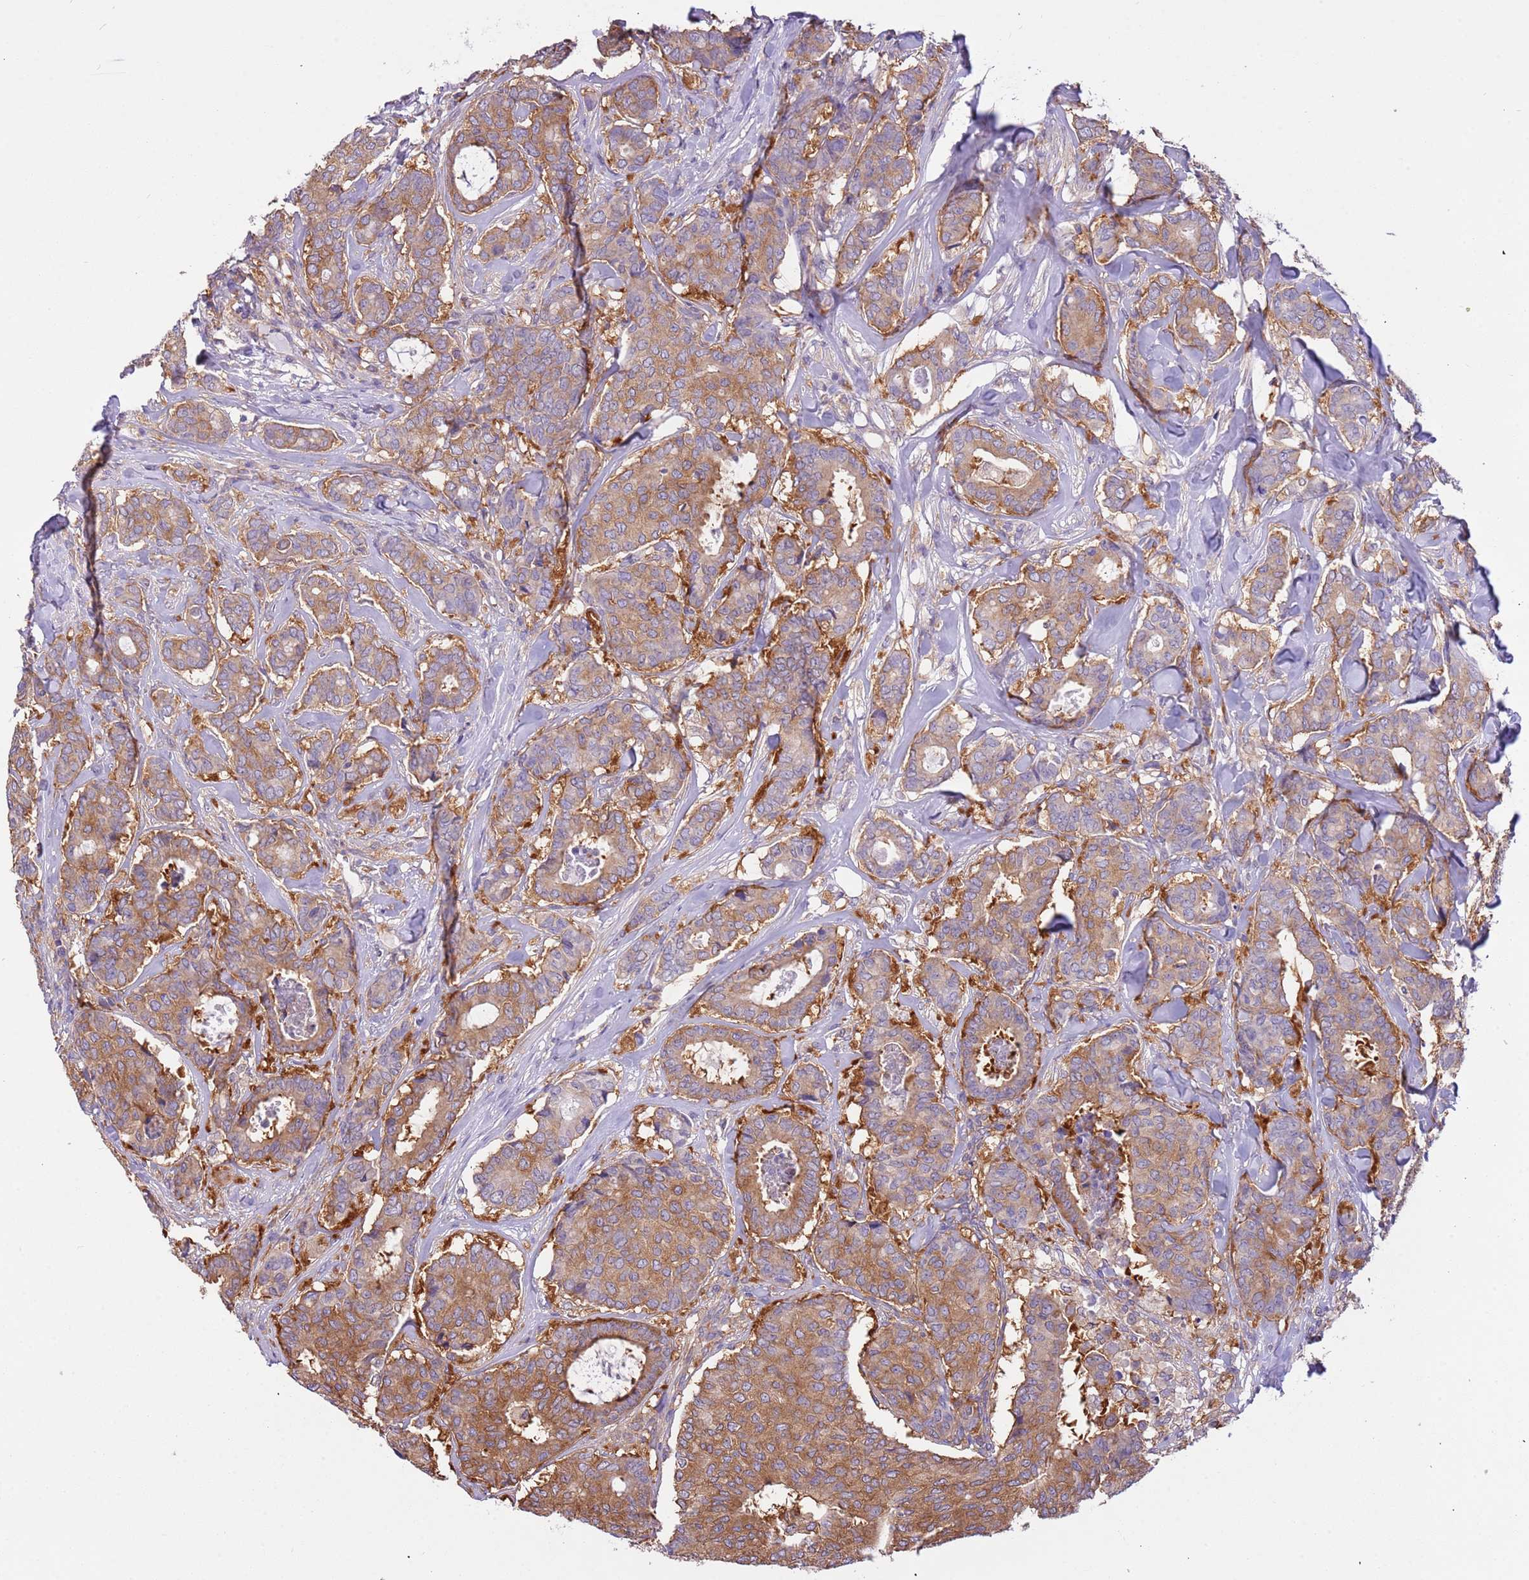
{"staining": {"intensity": "moderate", "quantity": ">75%", "location": "cytoplasmic/membranous"}, "tissue": "breast cancer", "cell_type": "Tumor cells", "image_type": "cancer", "snomed": [{"axis": "morphology", "description": "Duct carcinoma"}, {"axis": "topography", "description": "Breast"}], "caption": "Invasive ductal carcinoma (breast) stained with a brown dye demonstrates moderate cytoplasmic/membranous positive staining in about >75% of tumor cells.", "gene": "STIP1", "patient": {"sex": "female", "age": 75}}